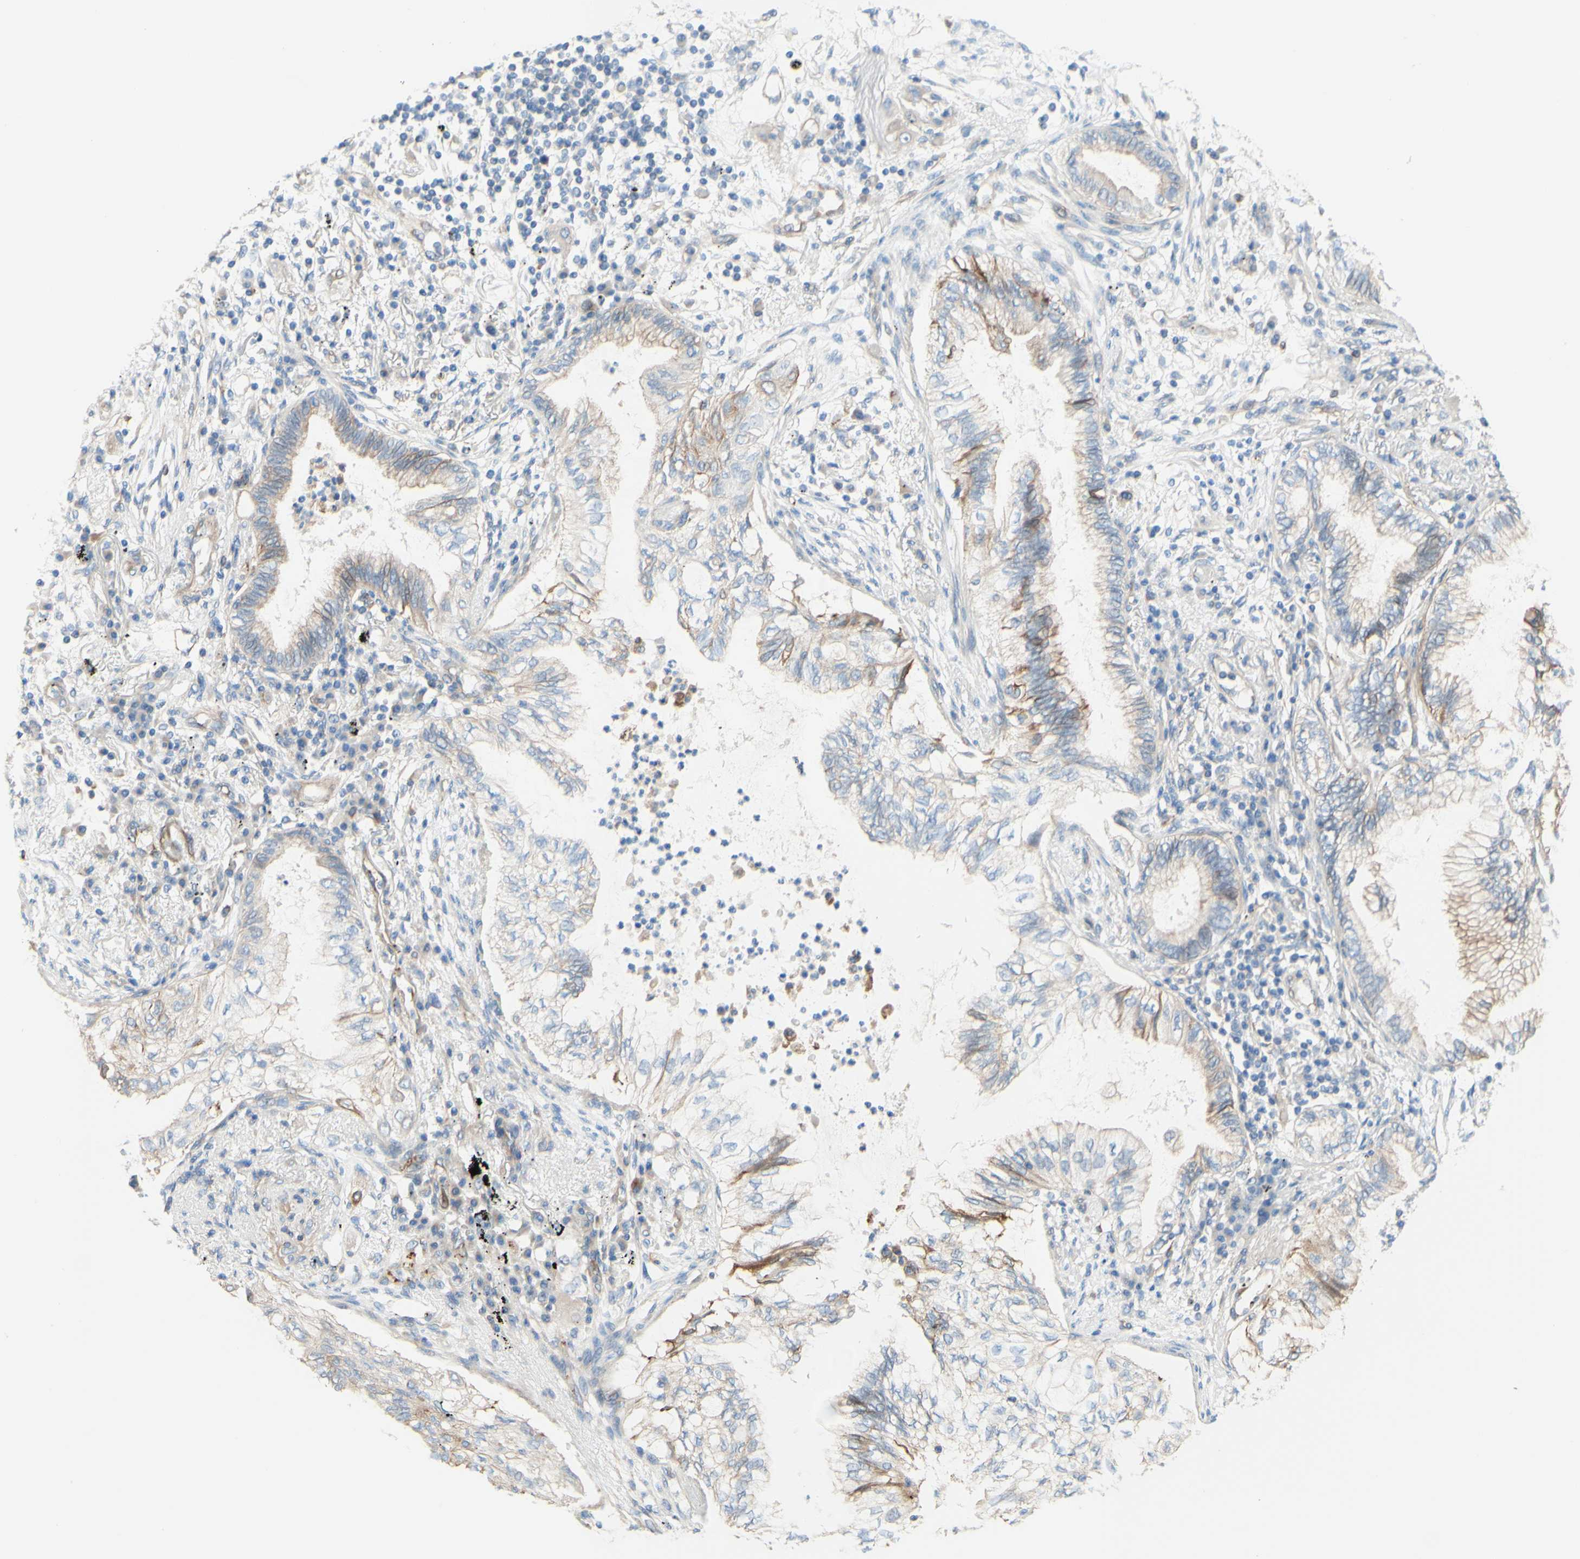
{"staining": {"intensity": "weak", "quantity": ">75%", "location": "cytoplasmic/membranous"}, "tissue": "lung cancer", "cell_type": "Tumor cells", "image_type": "cancer", "snomed": [{"axis": "morphology", "description": "Normal tissue, NOS"}, {"axis": "morphology", "description": "Adenocarcinoma, NOS"}, {"axis": "topography", "description": "Bronchus"}, {"axis": "topography", "description": "Lung"}], "caption": "Immunohistochemical staining of human lung cancer shows low levels of weak cytoplasmic/membranous protein expression in about >75% of tumor cells. The staining was performed using DAB (3,3'-diaminobenzidine), with brown indicating positive protein expression. Nuclei are stained blue with hematoxylin.", "gene": "ENDOD1", "patient": {"sex": "female", "age": 70}}